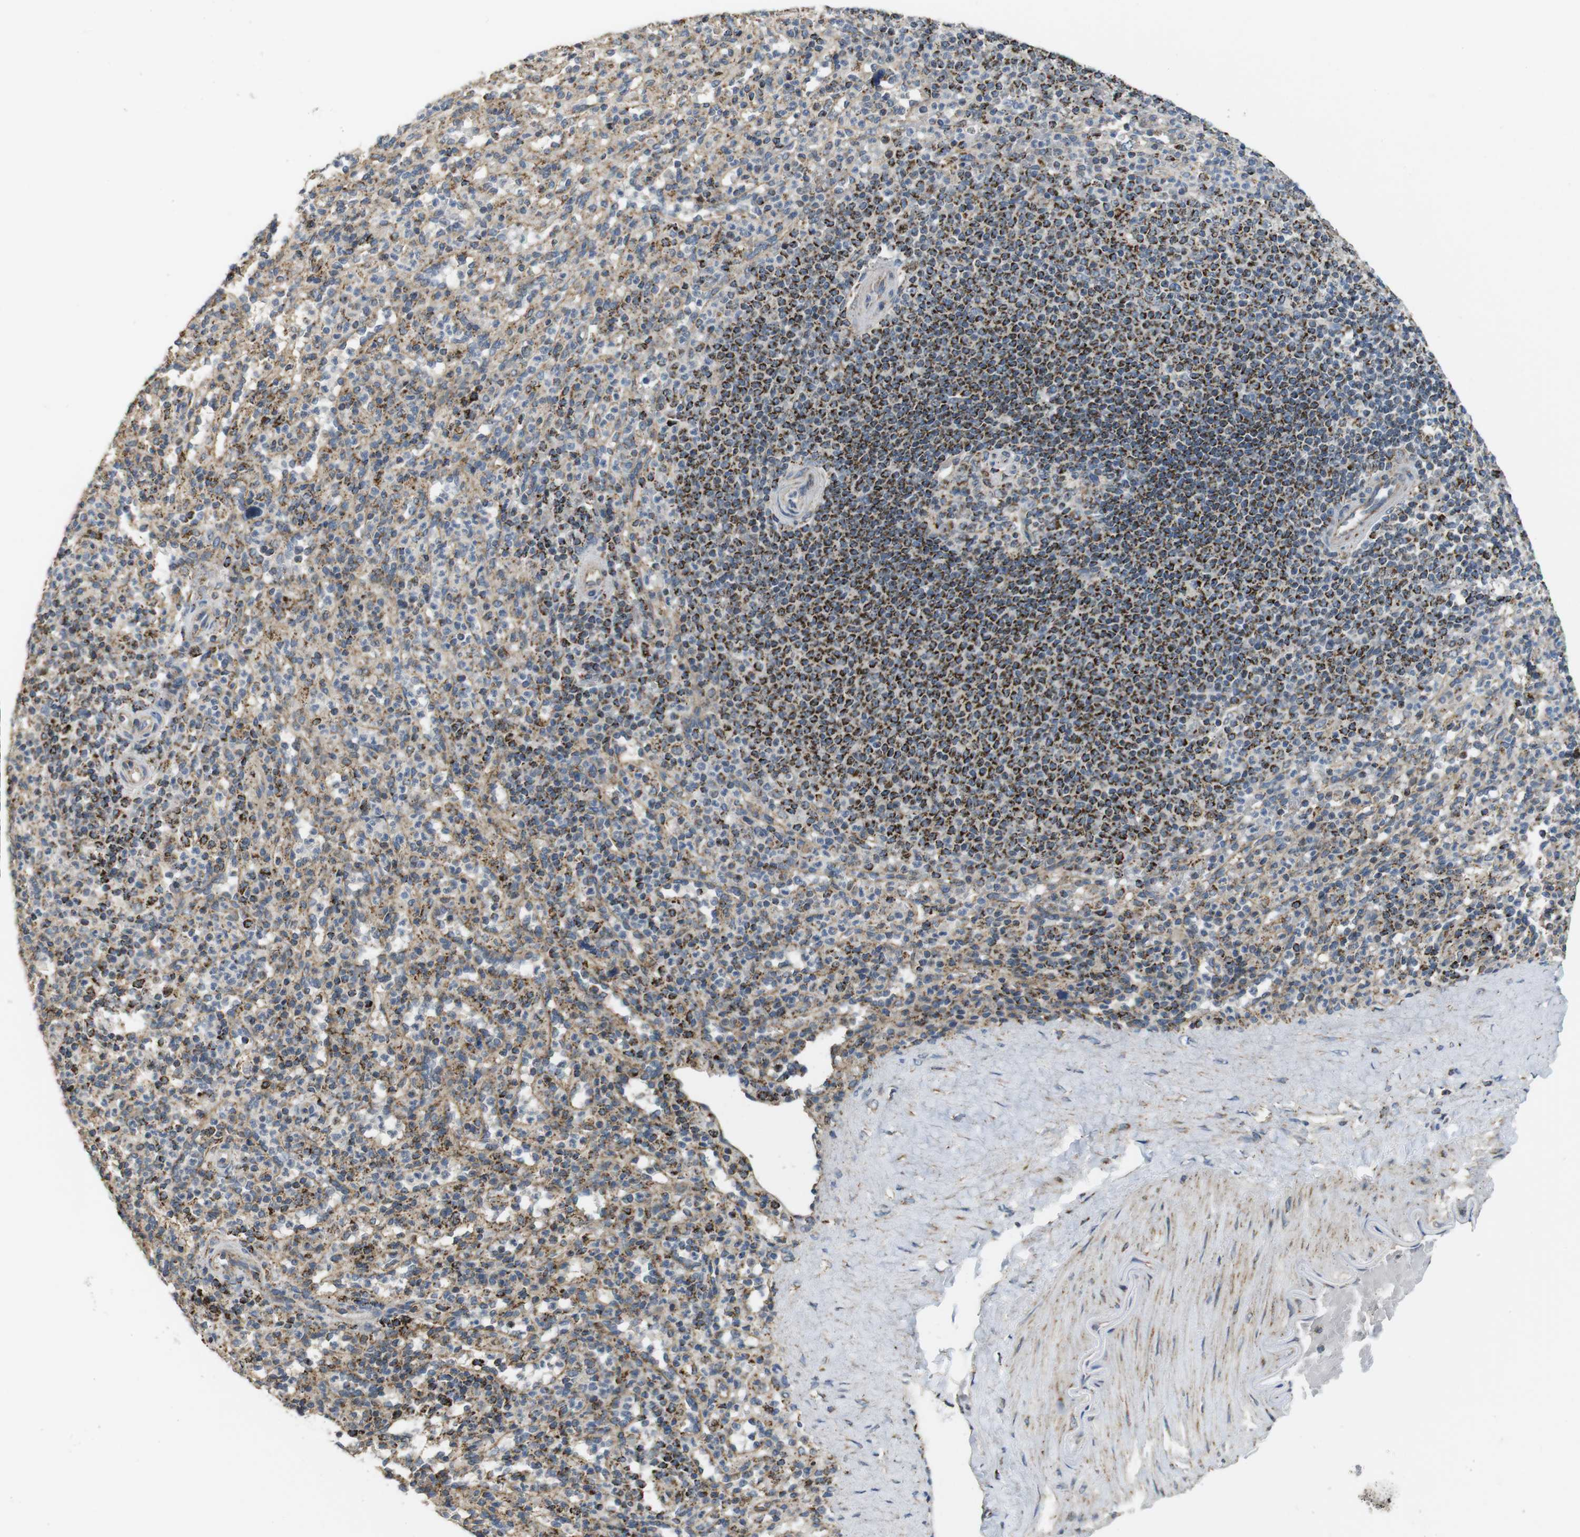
{"staining": {"intensity": "moderate", "quantity": "25%-75%", "location": "cytoplasmic/membranous"}, "tissue": "spleen", "cell_type": "Cells in red pulp", "image_type": "normal", "snomed": [{"axis": "morphology", "description": "Normal tissue, NOS"}, {"axis": "topography", "description": "Spleen"}], "caption": "High-power microscopy captured an IHC image of benign spleen, revealing moderate cytoplasmic/membranous expression in approximately 25%-75% of cells in red pulp.", "gene": "CALHM2", "patient": {"sex": "male", "age": 36}}